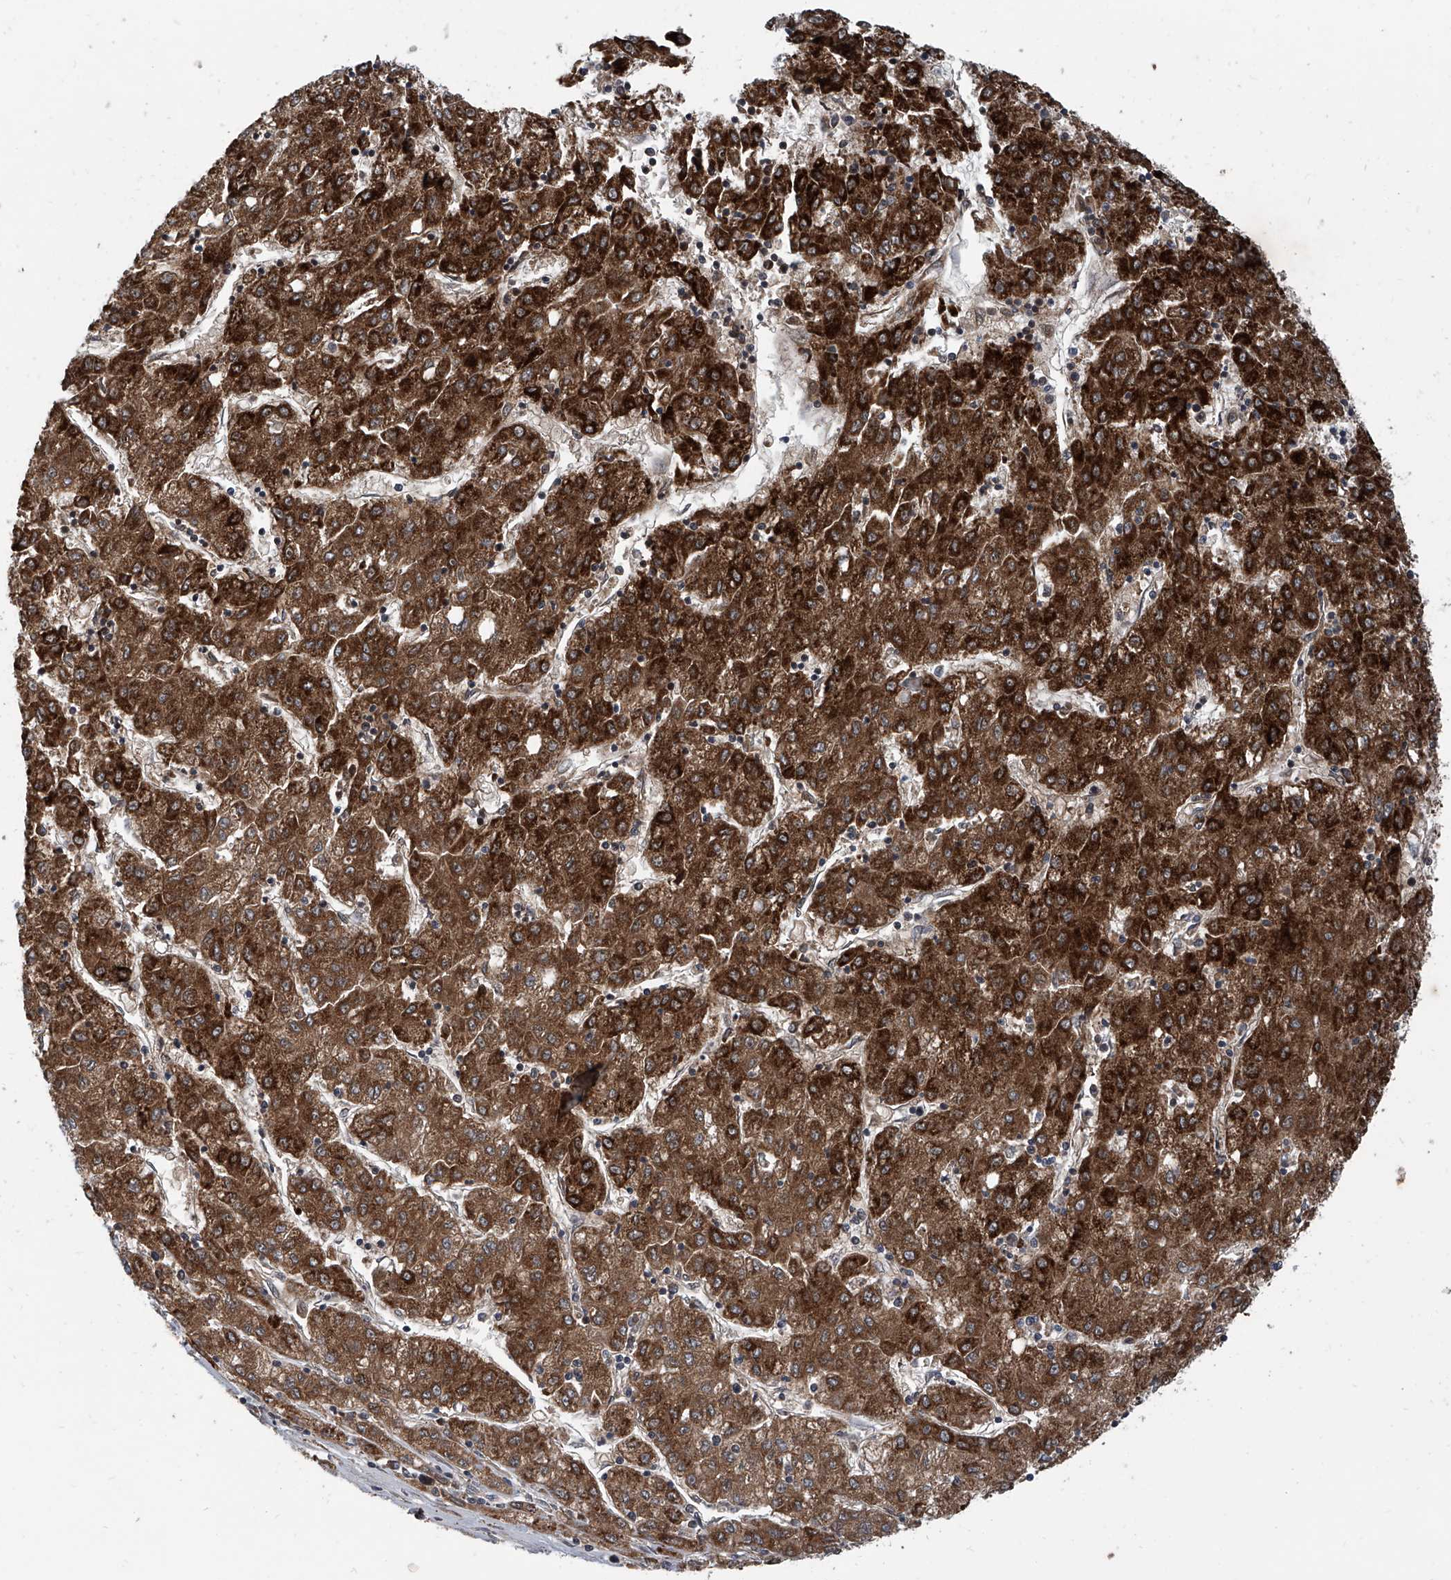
{"staining": {"intensity": "strong", "quantity": ">75%", "location": "cytoplasmic/membranous"}, "tissue": "liver cancer", "cell_type": "Tumor cells", "image_type": "cancer", "snomed": [{"axis": "morphology", "description": "Carcinoma, Hepatocellular, NOS"}, {"axis": "topography", "description": "Liver"}], "caption": "A brown stain highlights strong cytoplasmic/membranous staining of a protein in liver cancer (hepatocellular carcinoma) tumor cells. Nuclei are stained in blue.", "gene": "USP48", "patient": {"sex": "male", "age": 72}}